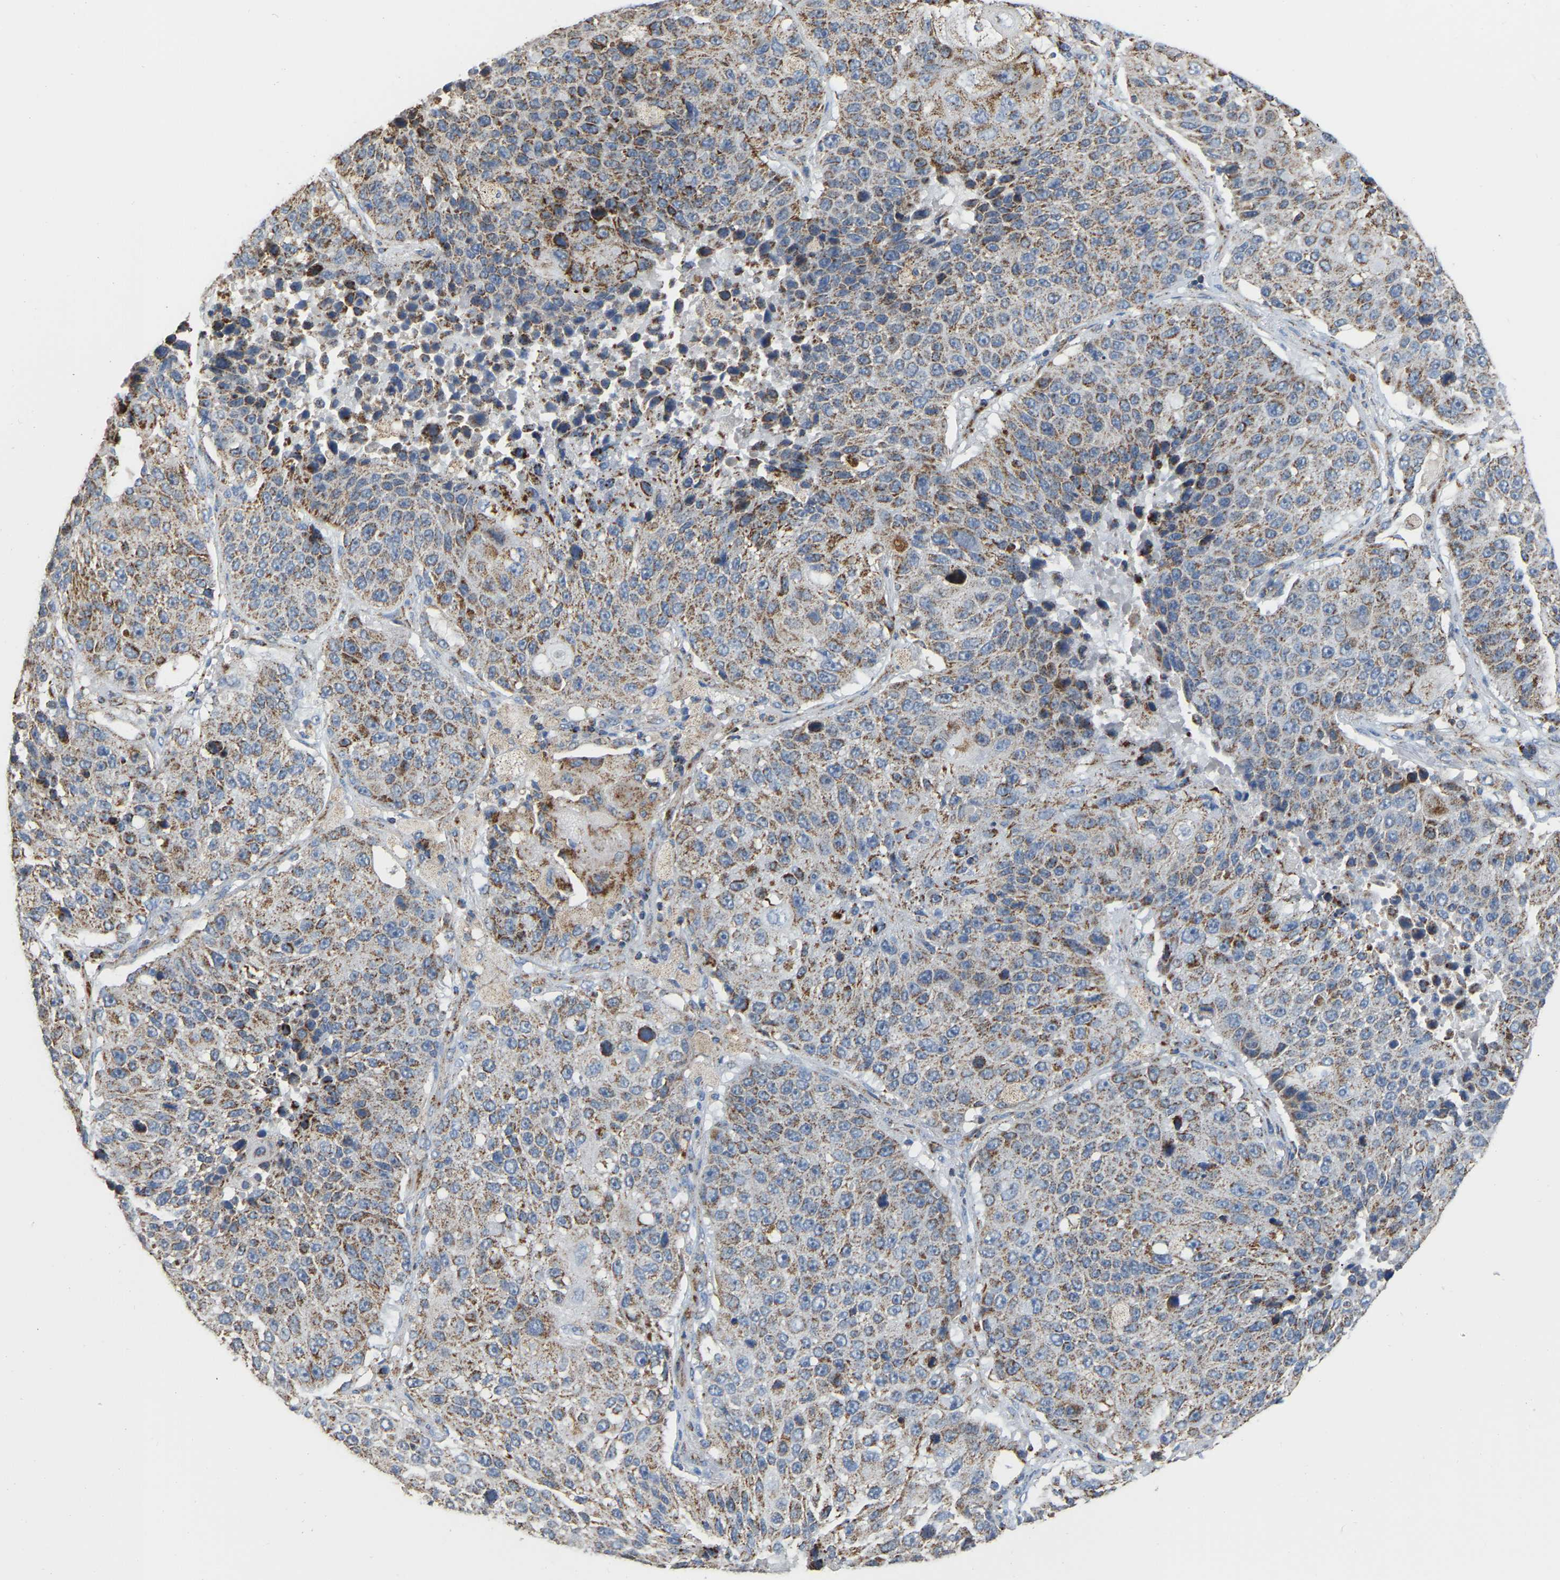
{"staining": {"intensity": "moderate", "quantity": "25%-75%", "location": "cytoplasmic/membranous"}, "tissue": "lung cancer", "cell_type": "Tumor cells", "image_type": "cancer", "snomed": [{"axis": "morphology", "description": "Squamous cell carcinoma, NOS"}, {"axis": "topography", "description": "Lung"}], "caption": "Lung cancer stained with a brown dye displays moderate cytoplasmic/membranous positive positivity in about 25%-75% of tumor cells.", "gene": "CBLB", "patient": {"sex": "male", "age": 61}}